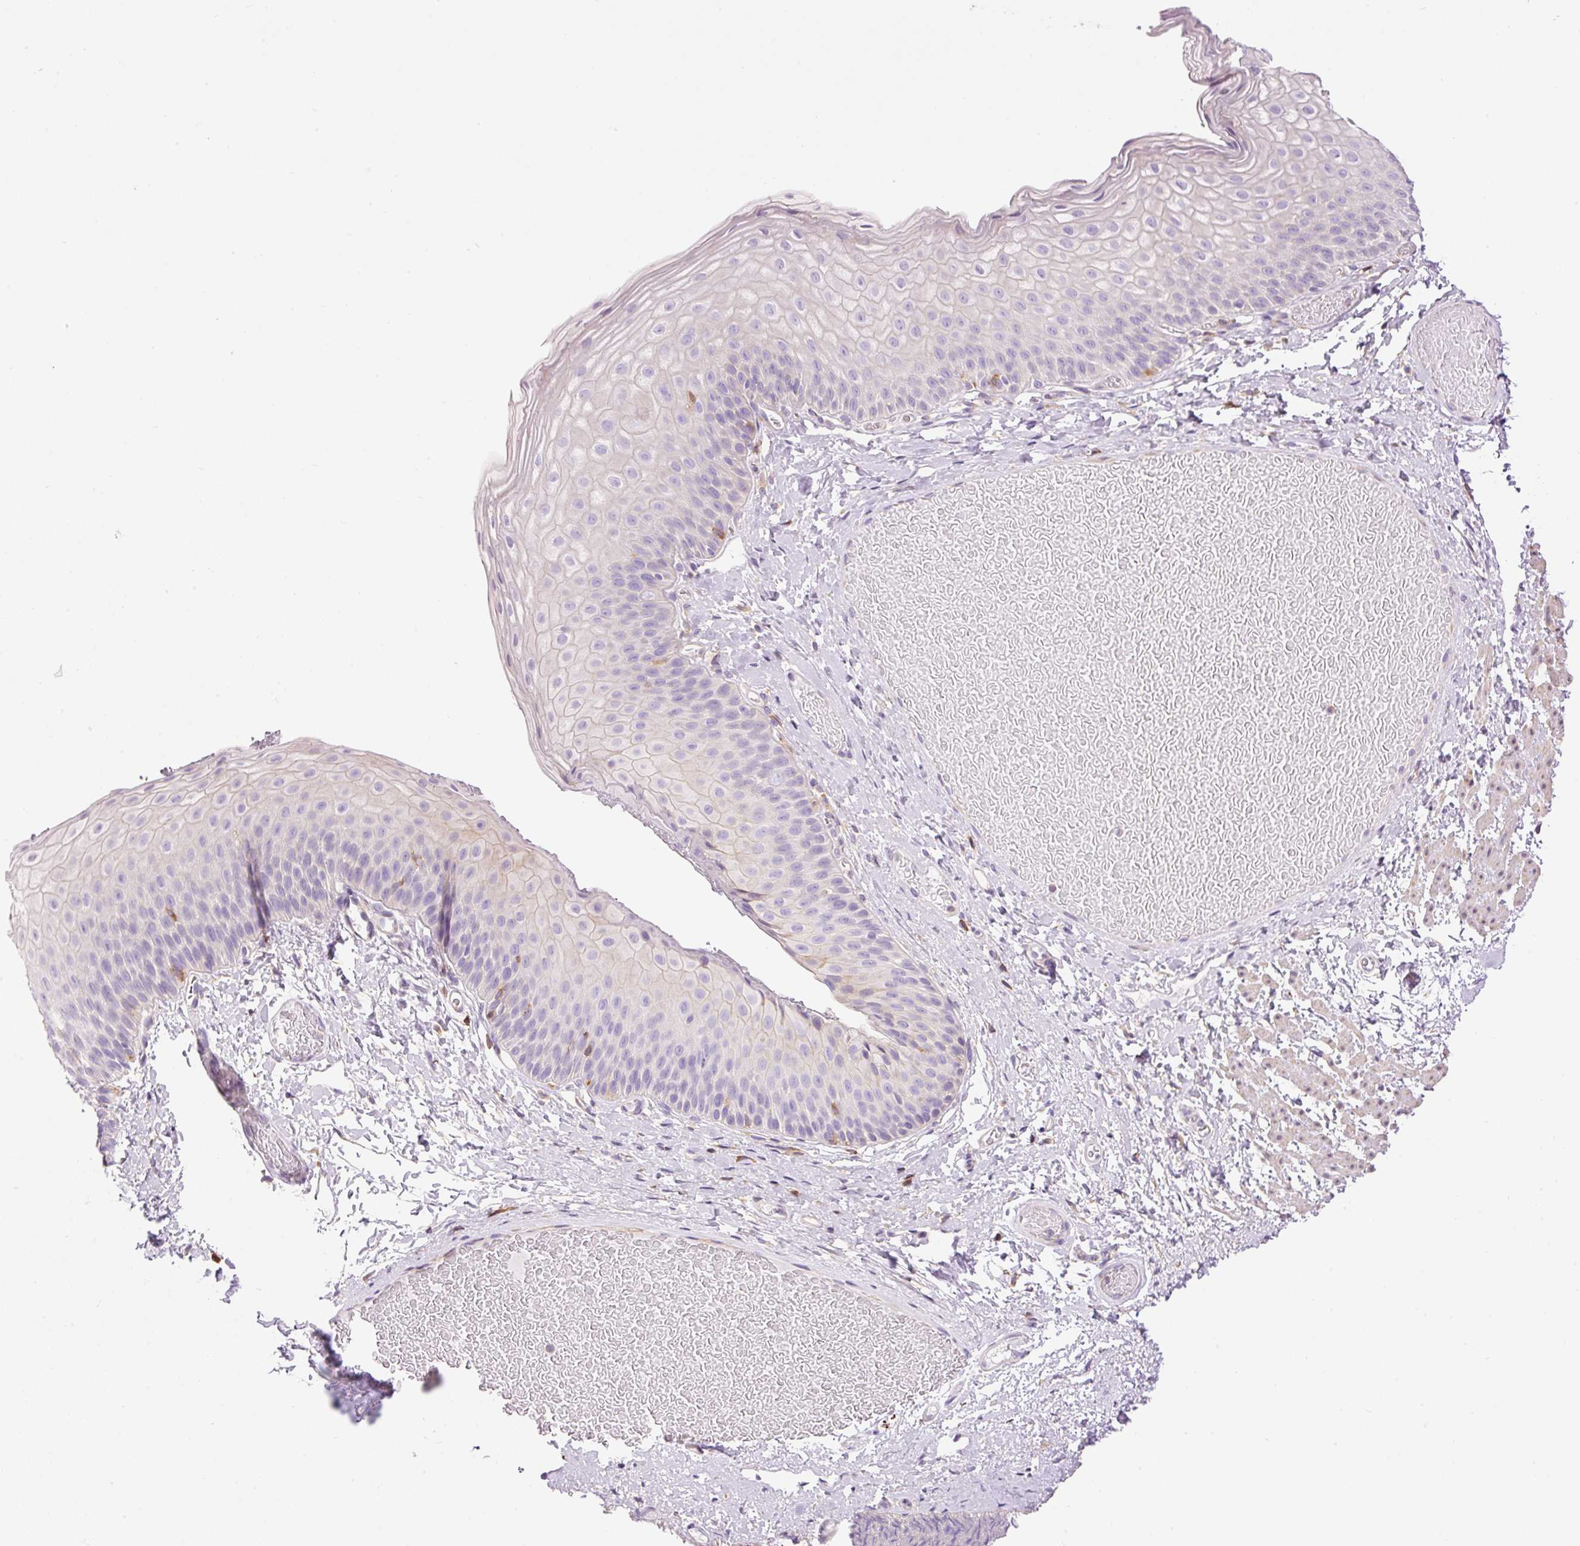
{"staining": {"intensity": "negative", "quantity": "none", "location": "none"}, "tissue": "skin", "cell_type": "Epidermal cells", "image_type": "normal", "snomed": [{"axis": "morphology", "description": "Normal tissue, NOS"}, {"axis": "topography", "description": "Anal"}], "caption": "Skin stained for a protein using immunohistochemistry shows no expression epidermal cells.", "gene": "DOK6", "patient": {"sex": "female", "age": 40}}